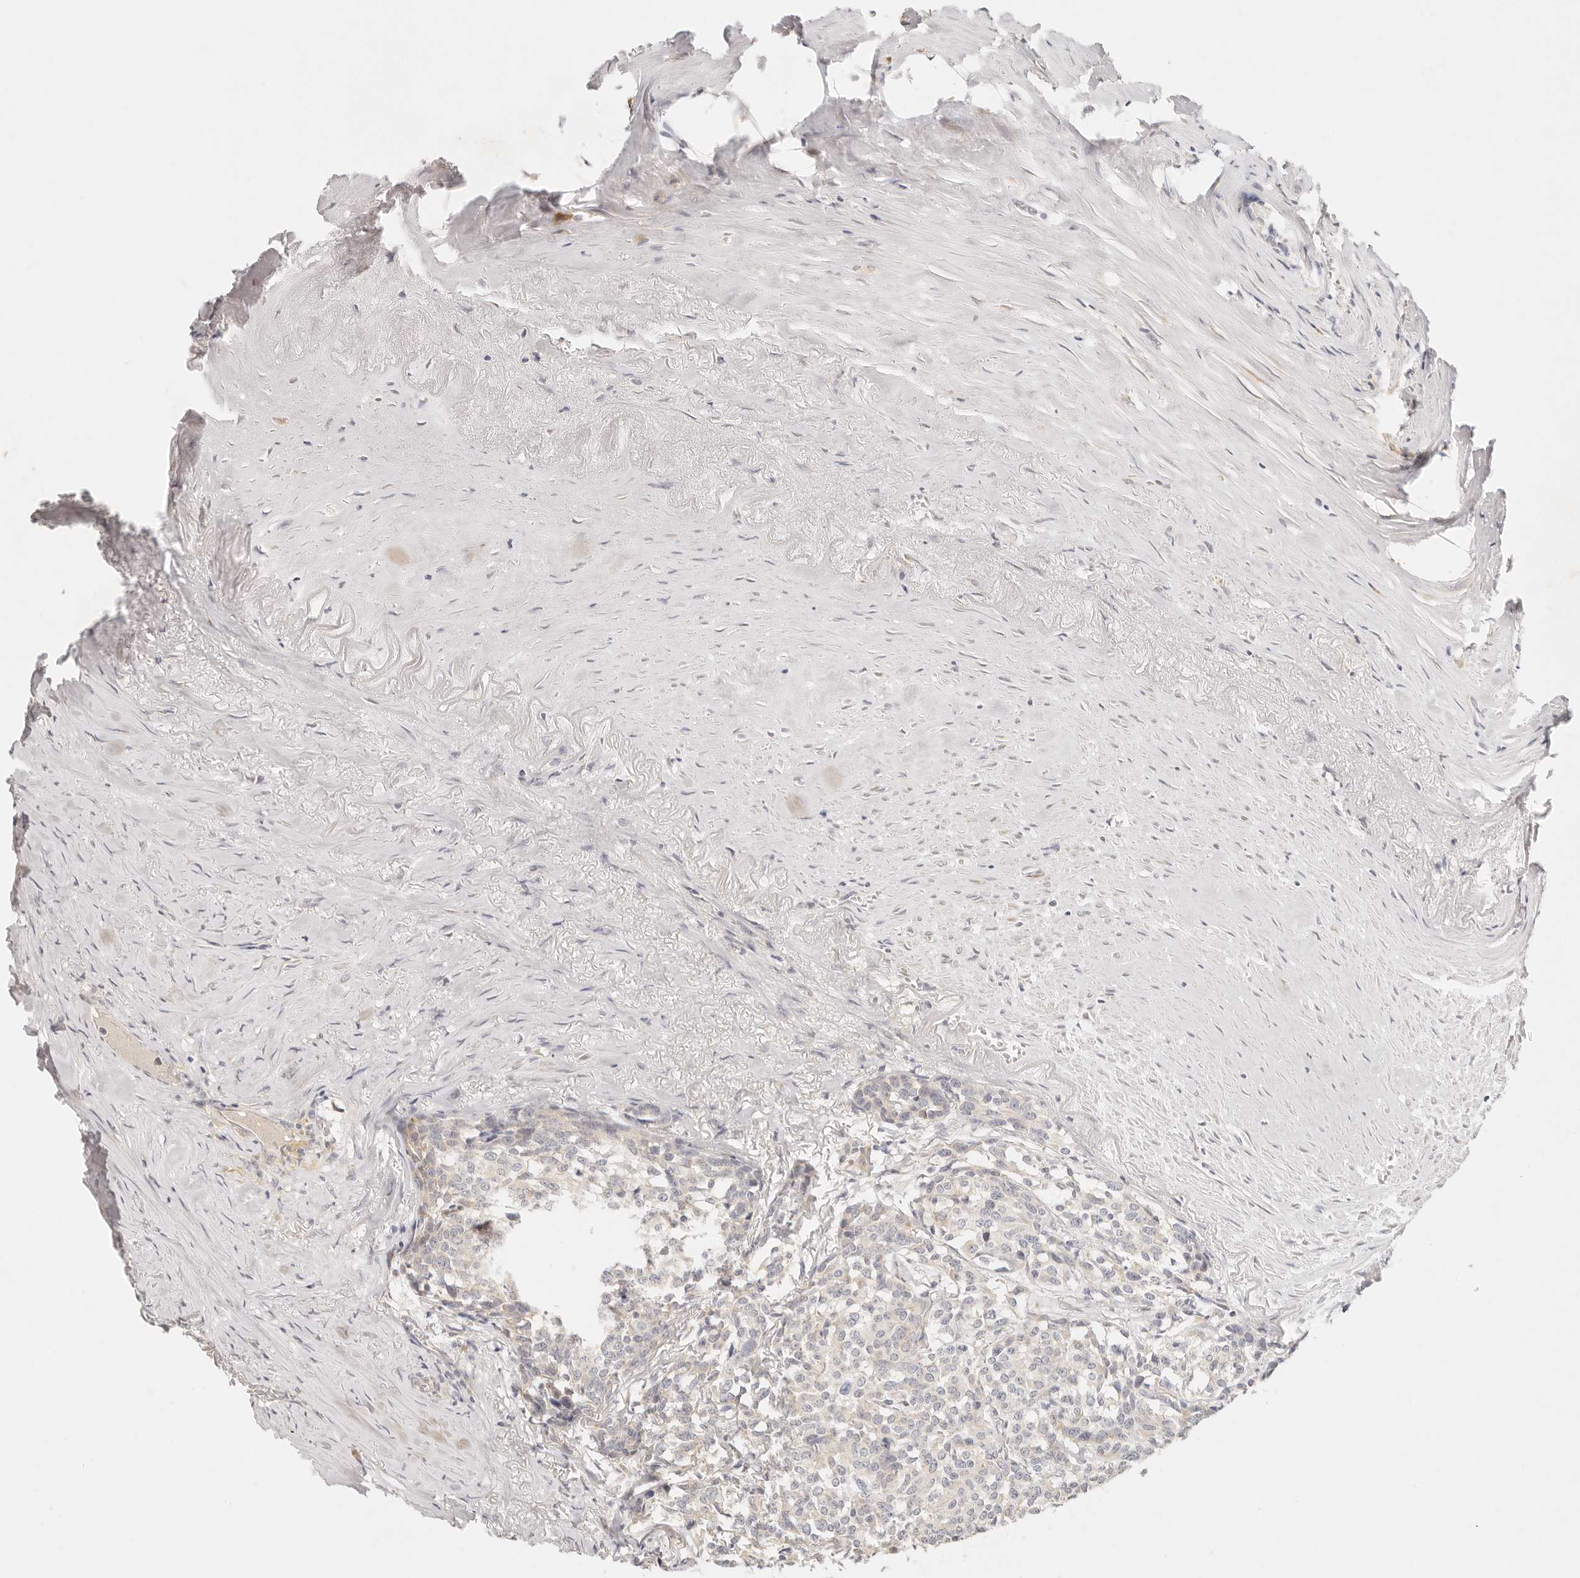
{"staining": {"intensity": "negative", "quantity": "none", "location": "none"}, "tissue": "carcinoid", "cell_type": "Tumor cells", "image_type": "cancer", "snomed": [{"axis": "morphology", "description": "Carcinoid, malignant, NOS"}, {"axis": "topography", "description": "Lung"}], "caption": "DAB immunohistochemical staining of carcinoid (malignant) shows no significant staining in tumor cells. (Stains: DAB (3,3'-diaminobenzidine) immunohistochemistry (IHC) with hematoxylin counter stain, Microscopy: brightfield microscopy at high magnification).", "gene": "GPR156", "patient": {"sex": "female", "age": 46}}